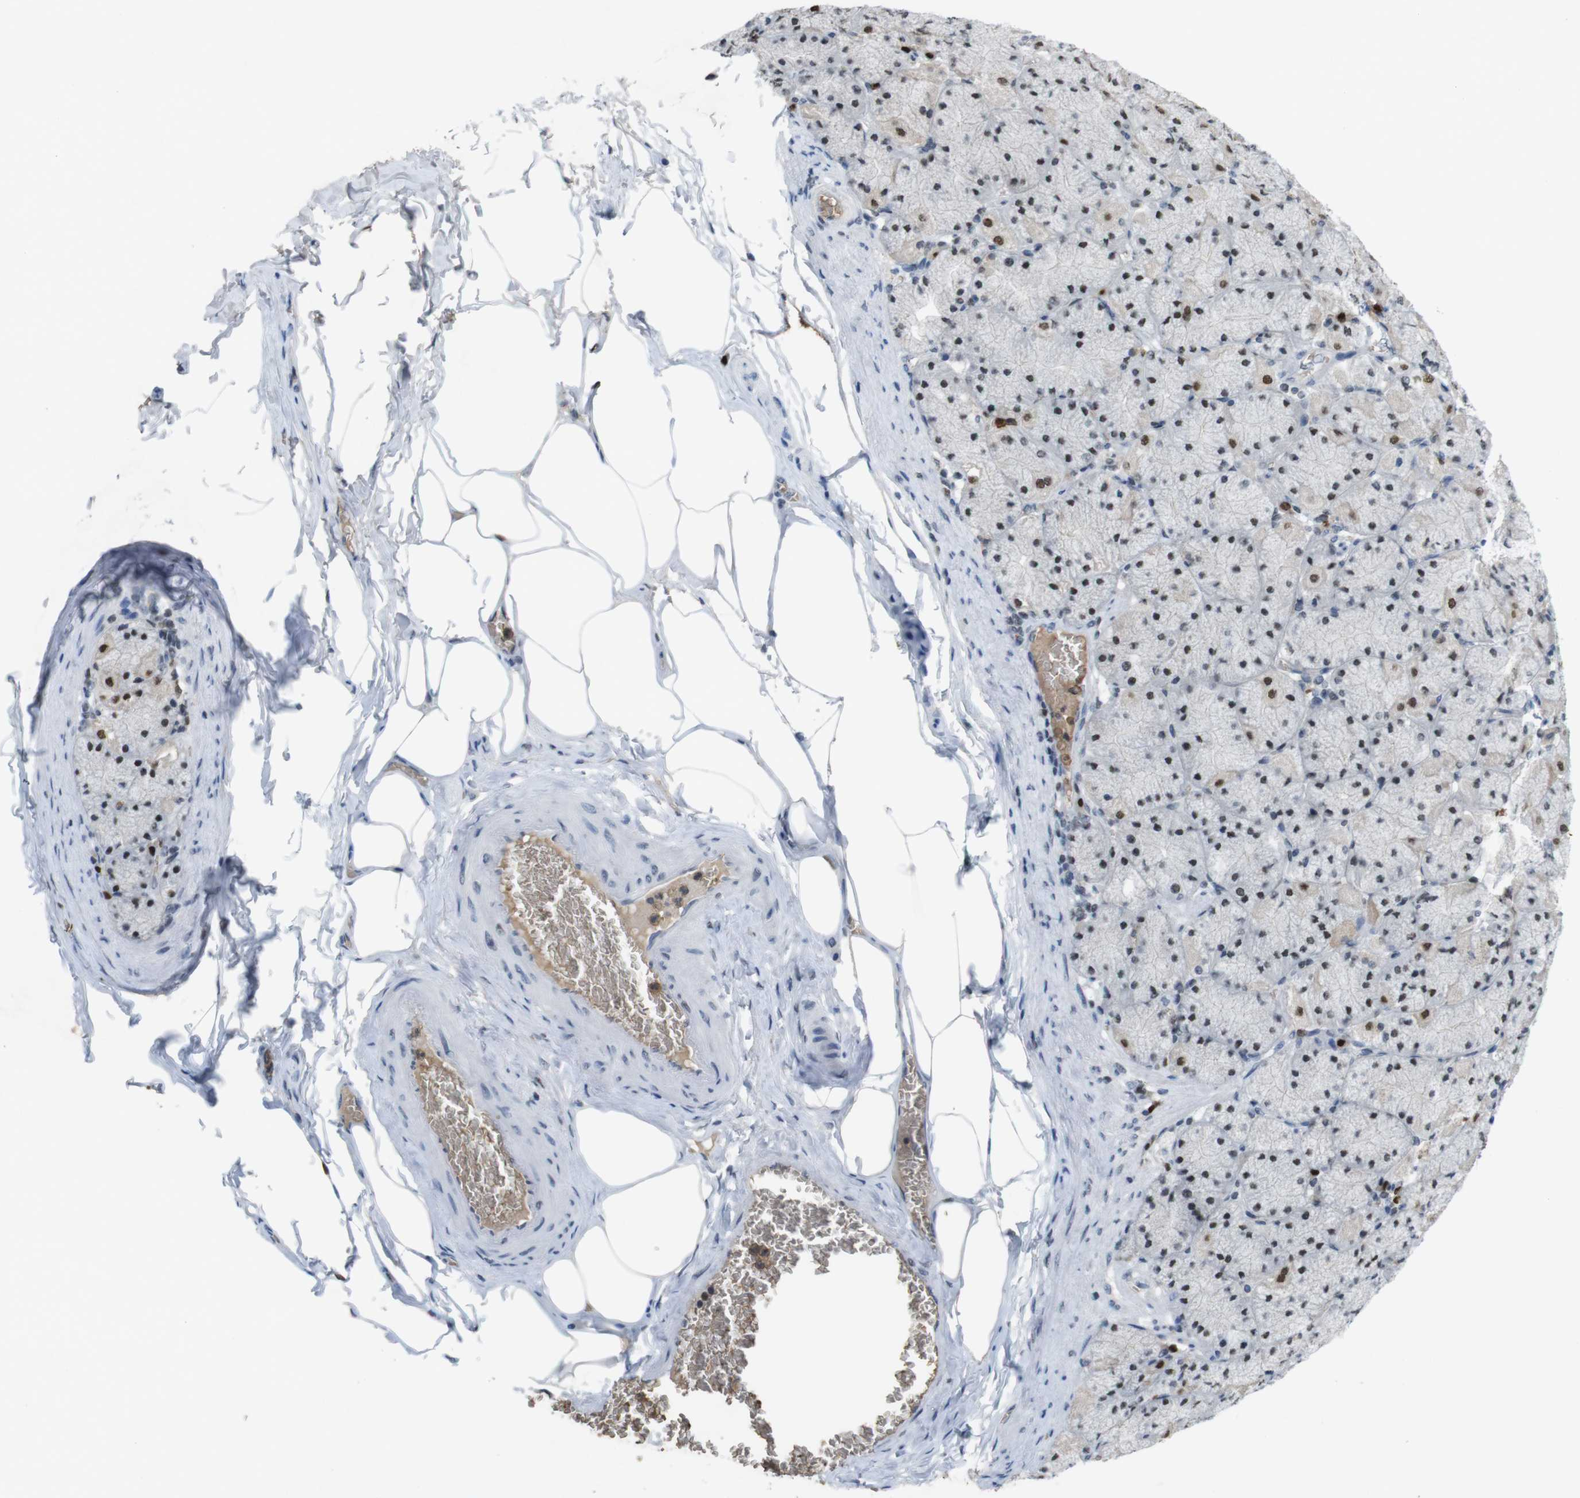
{"staining": {"intensity": "strong", "quantity": "25%-75%", "location": "nuclear"}, "tissue": "stomach", "cell_type": "Glandular cells", "image_type": "normal", "snomed": [{"axis": "morphology", "description": "Normal tissue, NOS"}, {"axis": "topography", "description": "Stomach, upper"}], "caption": "IHC (DAB) staining of normal stomach shows strong nuclear protein positivity in about 25%-75% of glandular cells. The staining is performed using DAB brown chromogen to label protein expression. The nuclei are counter-stained blue using hematoxylin.", "gene": "SUB1", "patient": {"sex": "female", "age": 56}}